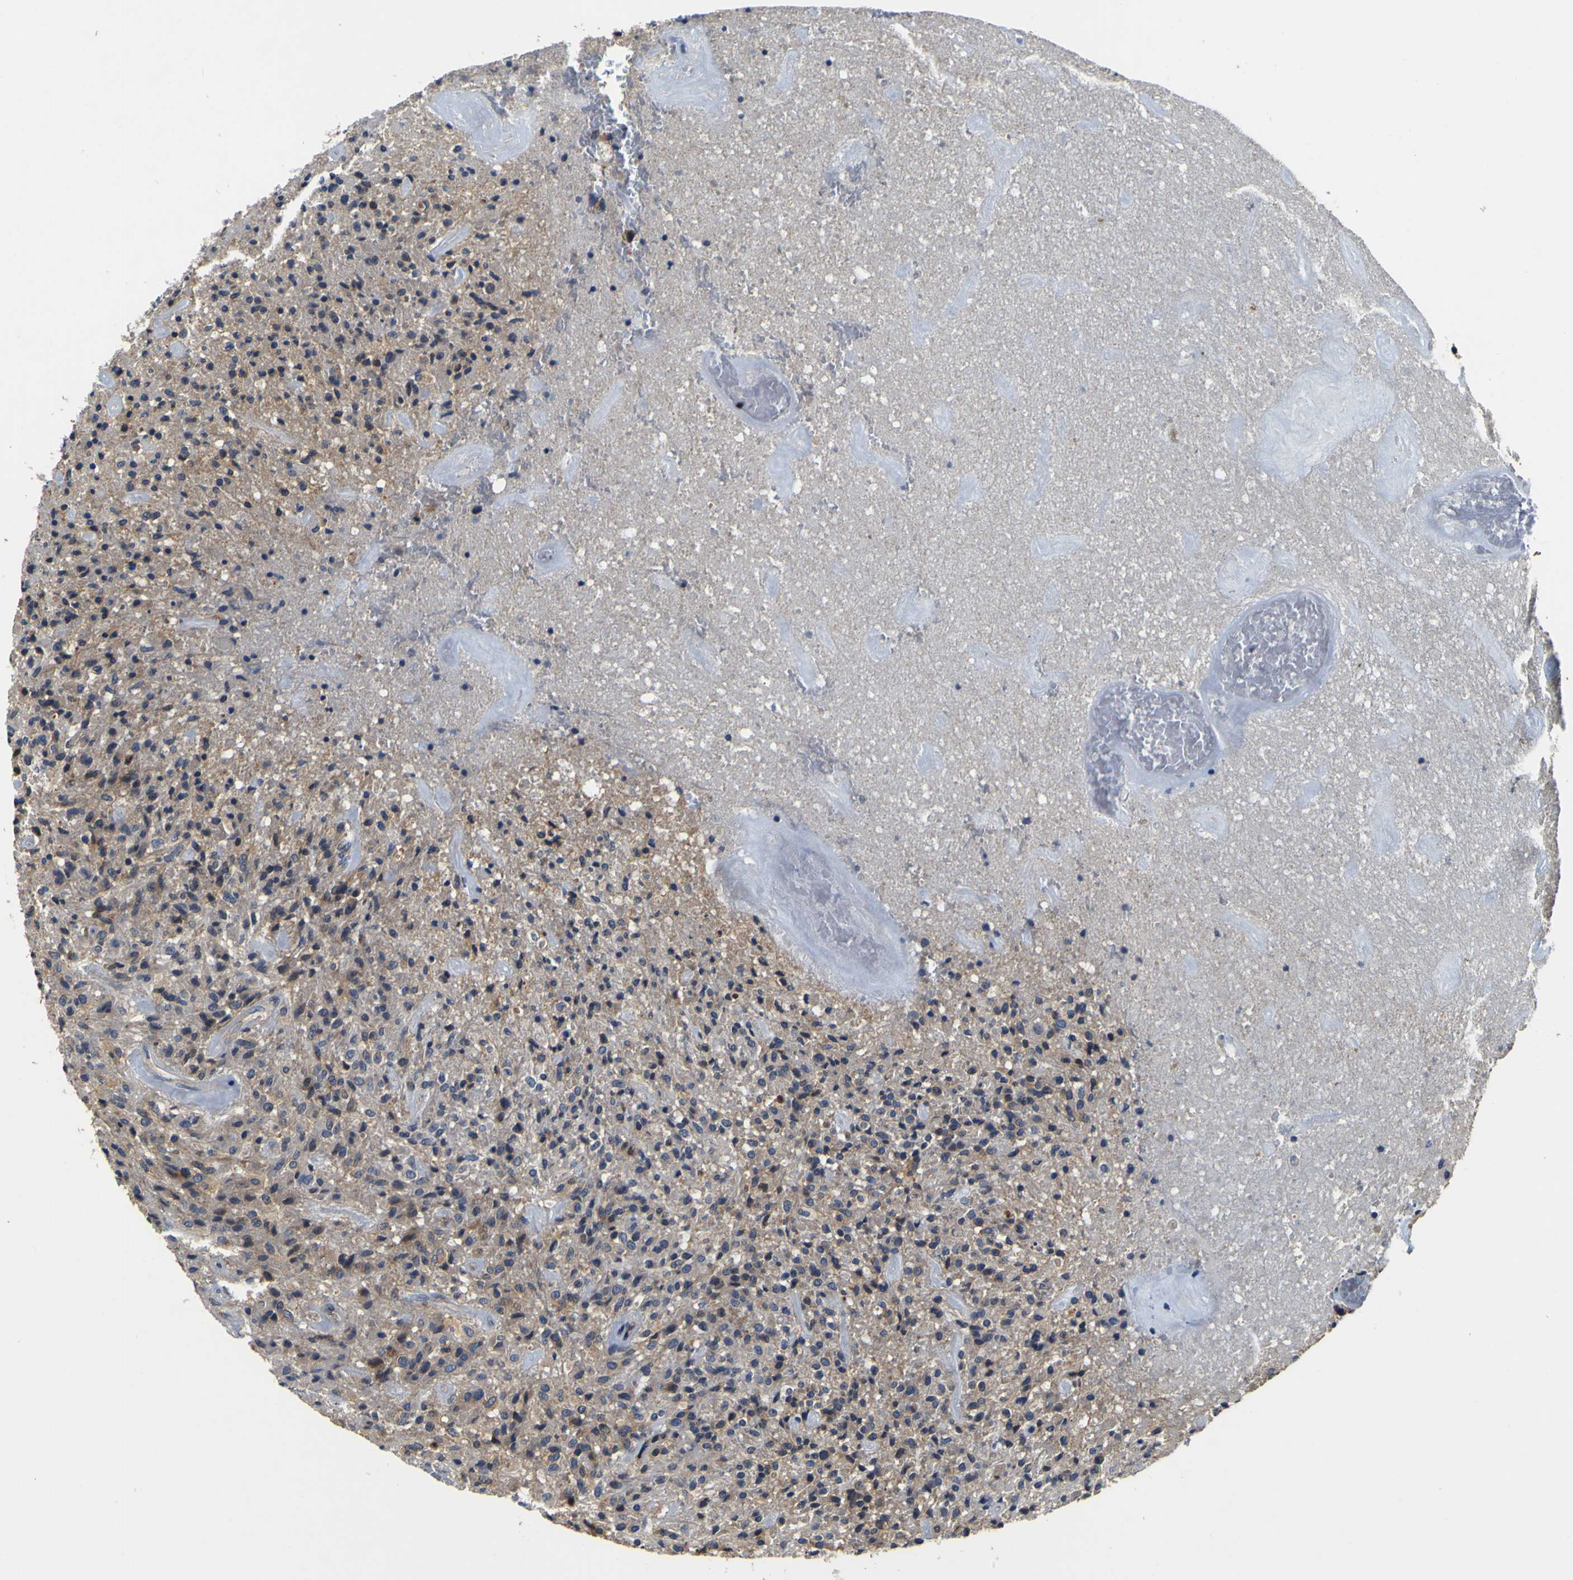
{"staining": {"intensity": "weak", "quantity": "<25%", "location": "cytoplasmic/membranous"}, "tissue": "glioma", "cell_type": "Tumor cells", "image_type": "cancer", "snomed": [{"axis": "morphology", "description": "Glioma, malignant, High grade"}, {"axis": "topography", "description": "Brain"}], "caption": "Tumor cells are negative for protein expression in human malignant high-grade glioma. (Stains: DAB (3,3'-diaminobenzidine) immunohistochemistry with hematoxylin counter stain, Microscopy: brightfield microscopy at high magnification).", "gene": "EPHB4", "patient": {"sex": "male", "age": 71}}